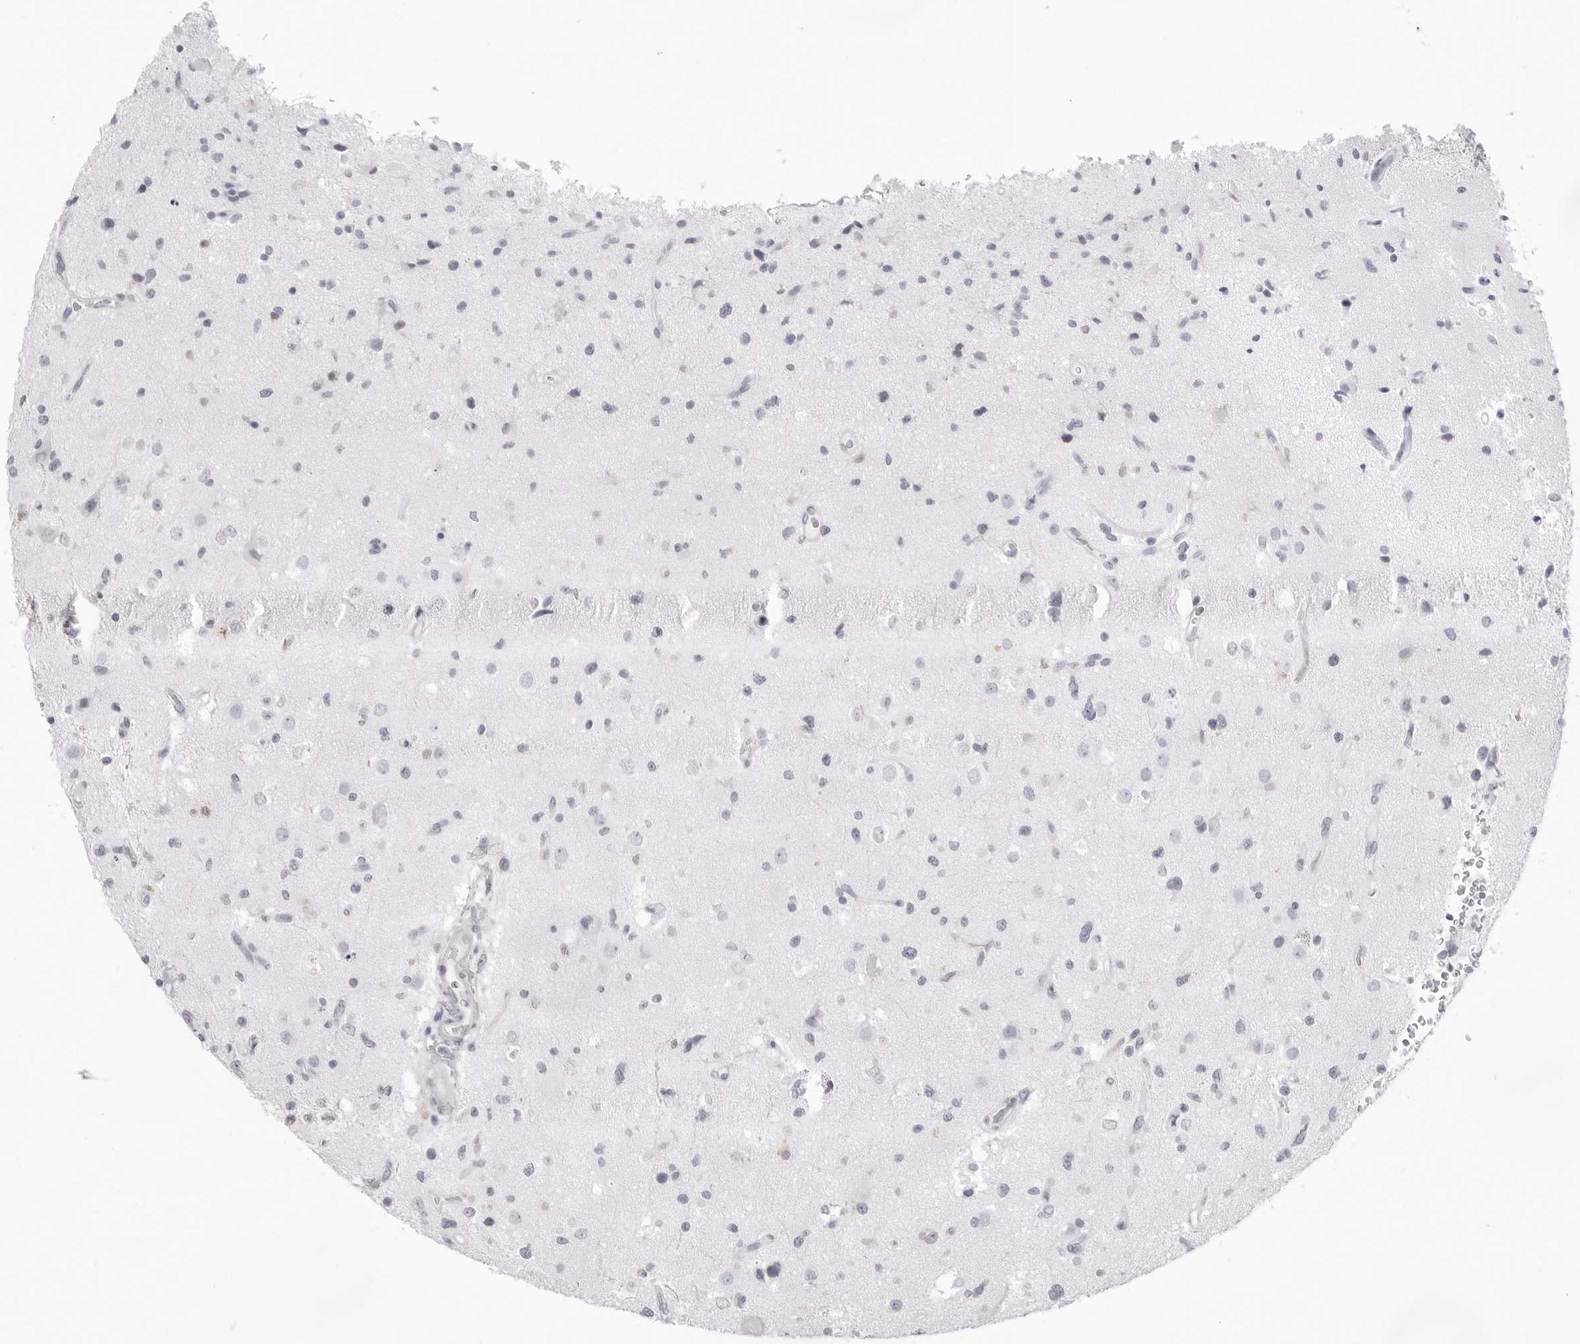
{"staining": {"intensity": "negative", "quantity": "none", "location": "none"}, "tissue": "glioma", "cell_type": "Tumor cells", "image_type": "cancer", "snomed": [{"axis": "morphology", "description": "Glioma, malignant, High grade"}, {"axis": "topography", "description": "Brain"}], "caption": "Image shows no protein expression in tumor cells of glioma tissue.", "gene": "INSL3", "patient": {"sex": "male", "age": 33}}